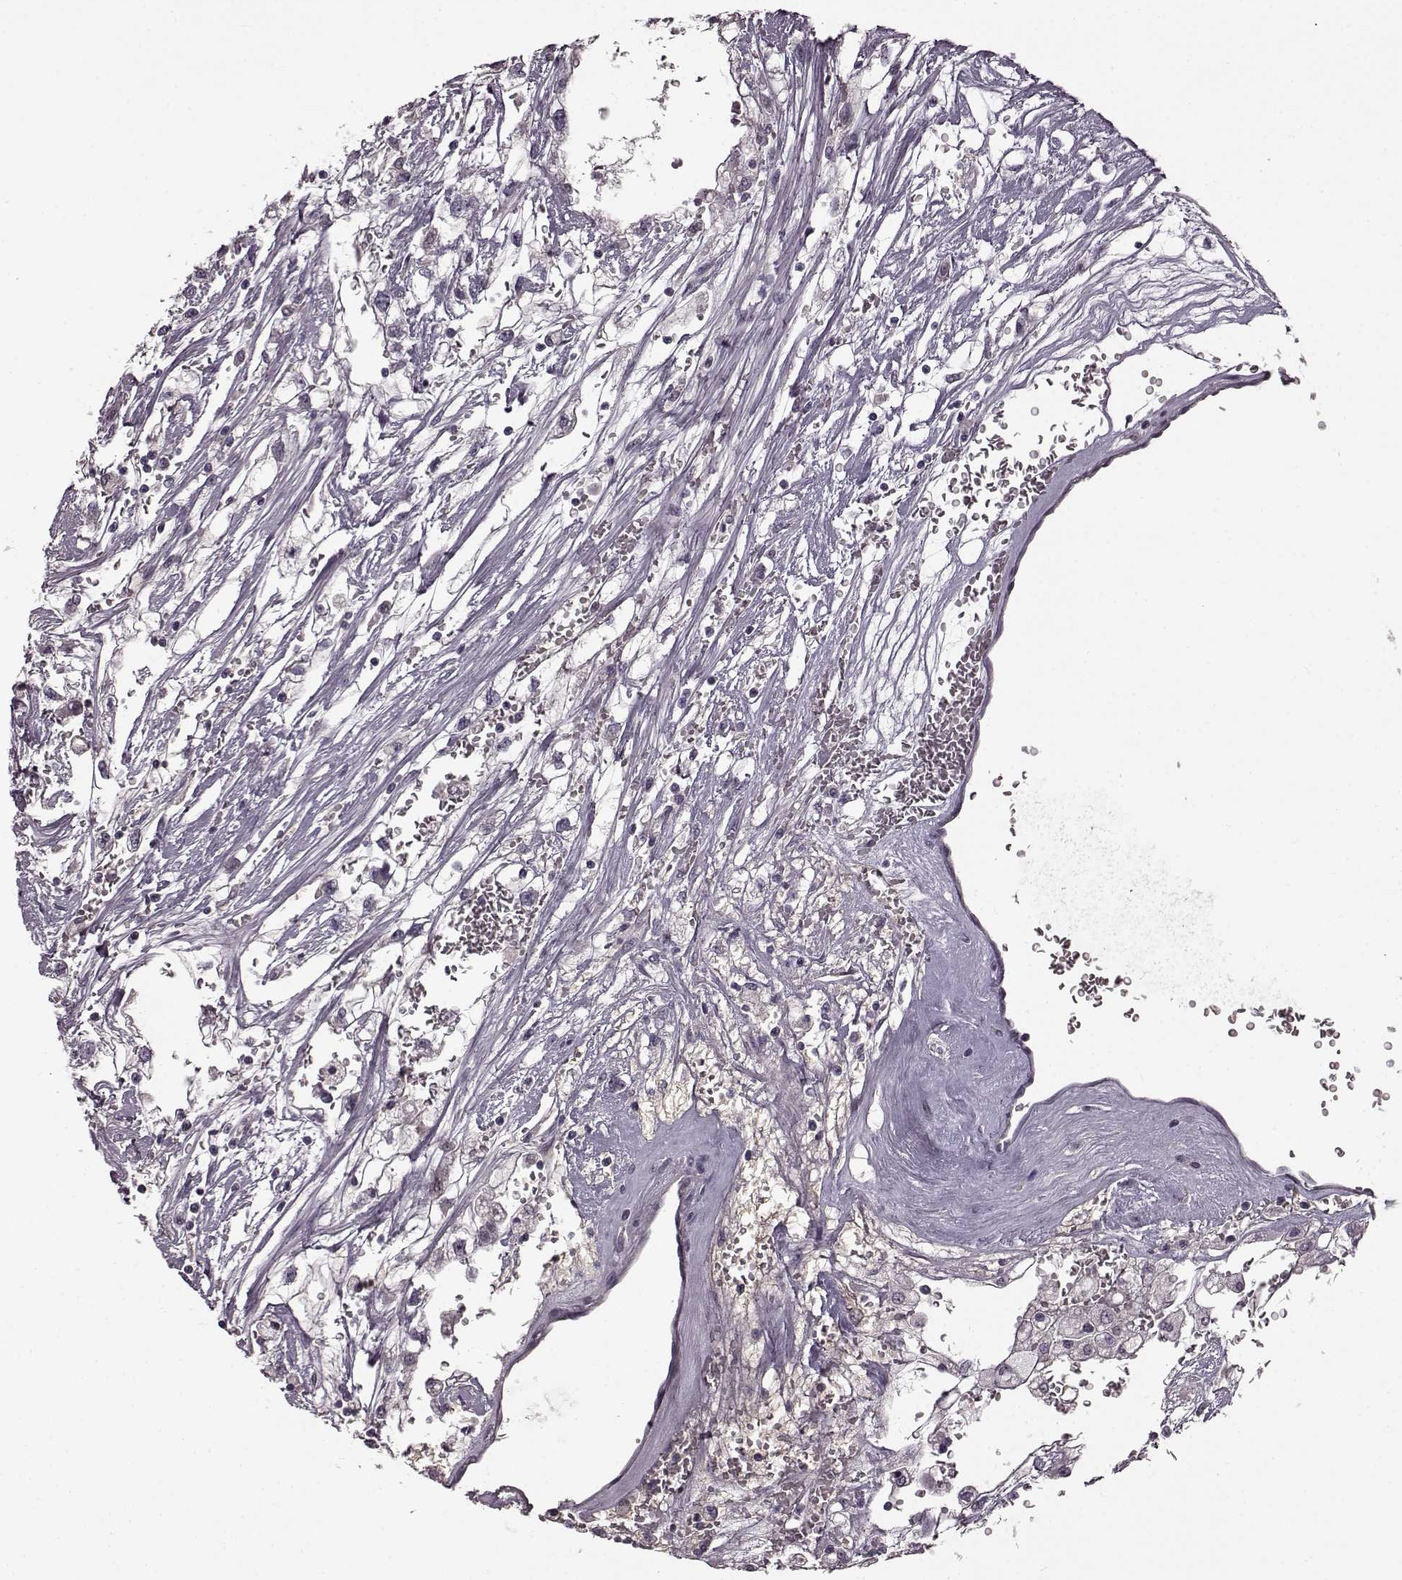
{"staining": {"intensity": "negative", "quantity": "none", "location": "none"}, "tissue": "renal cancer", "cell_type": "Tumor cells", "image_type": "cancer", "snomed": [{"axis": "morphology", "description": "Adenocarcinoma, NOS"}, {"axis": "topography", "description": "Kidney"}], "caption": "Renal adenocarcinoma was stained to show a protein in brown. There is no significant positivity in tumor cells.", "gene": "CNGA3", "patient": {"sex": "male", "age": 59}}